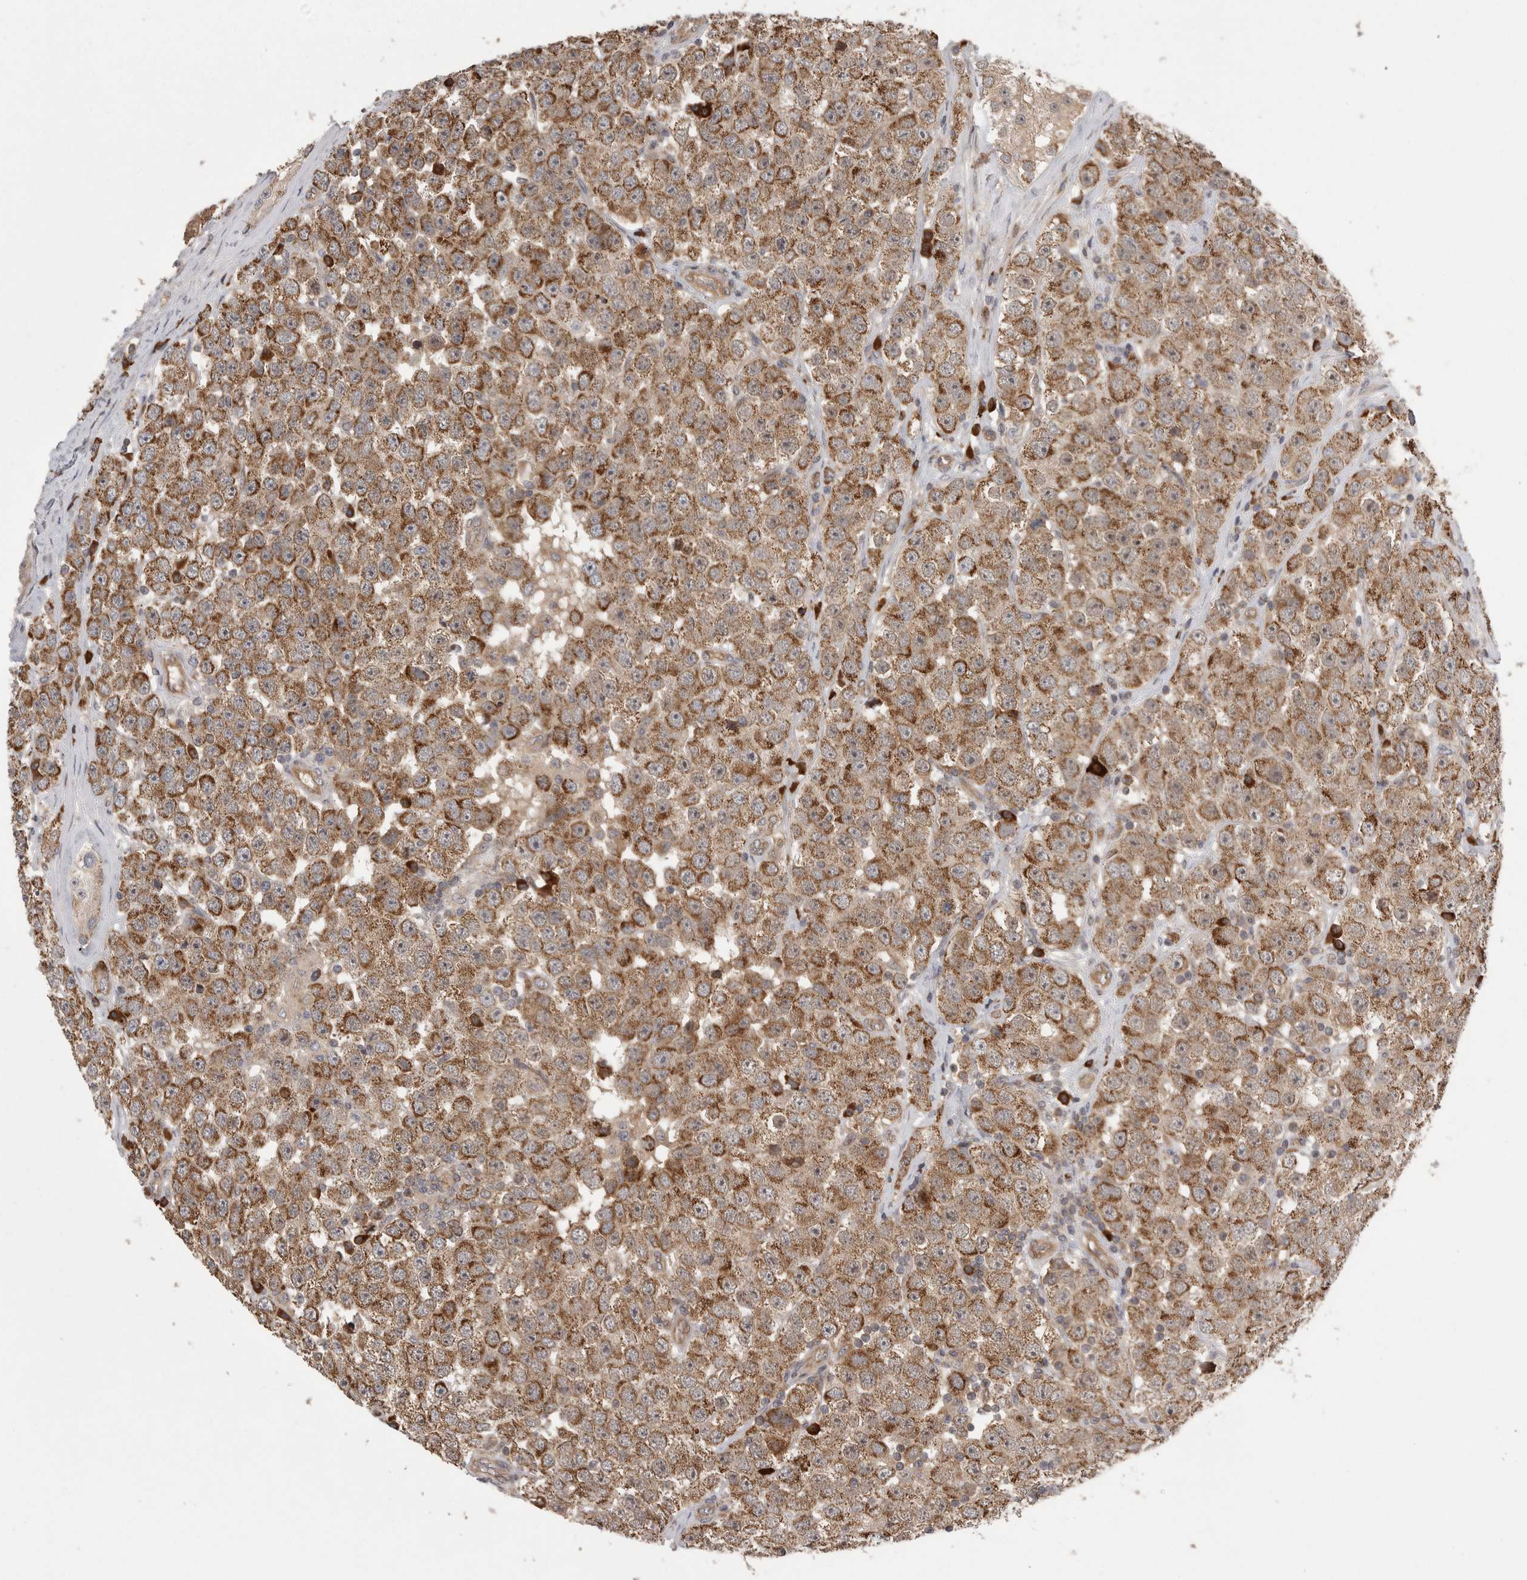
{"staining": {"intensity": "strong", "quantity": ">75%", "location": "cytoplasmic/membranous"}, "tissue": "testis cancer", "cell_type": "Tumor cells", "image_type": "cancer", "snomed": [{"axis": "morphology", "description": "Seminoma, NOS"}, {"axis": "morphology", "description": "Carcinoma, Embryonal, NOS"}, {"axis": "topography", "description": "Testis"}], "caption": "A high amount of strong cytoplasmic/membranous expression is seen in about >75% of tumor cells in testis cancer tissue.", "gene": "OXR1", "patient": {"sex": "male", "age": 28}}